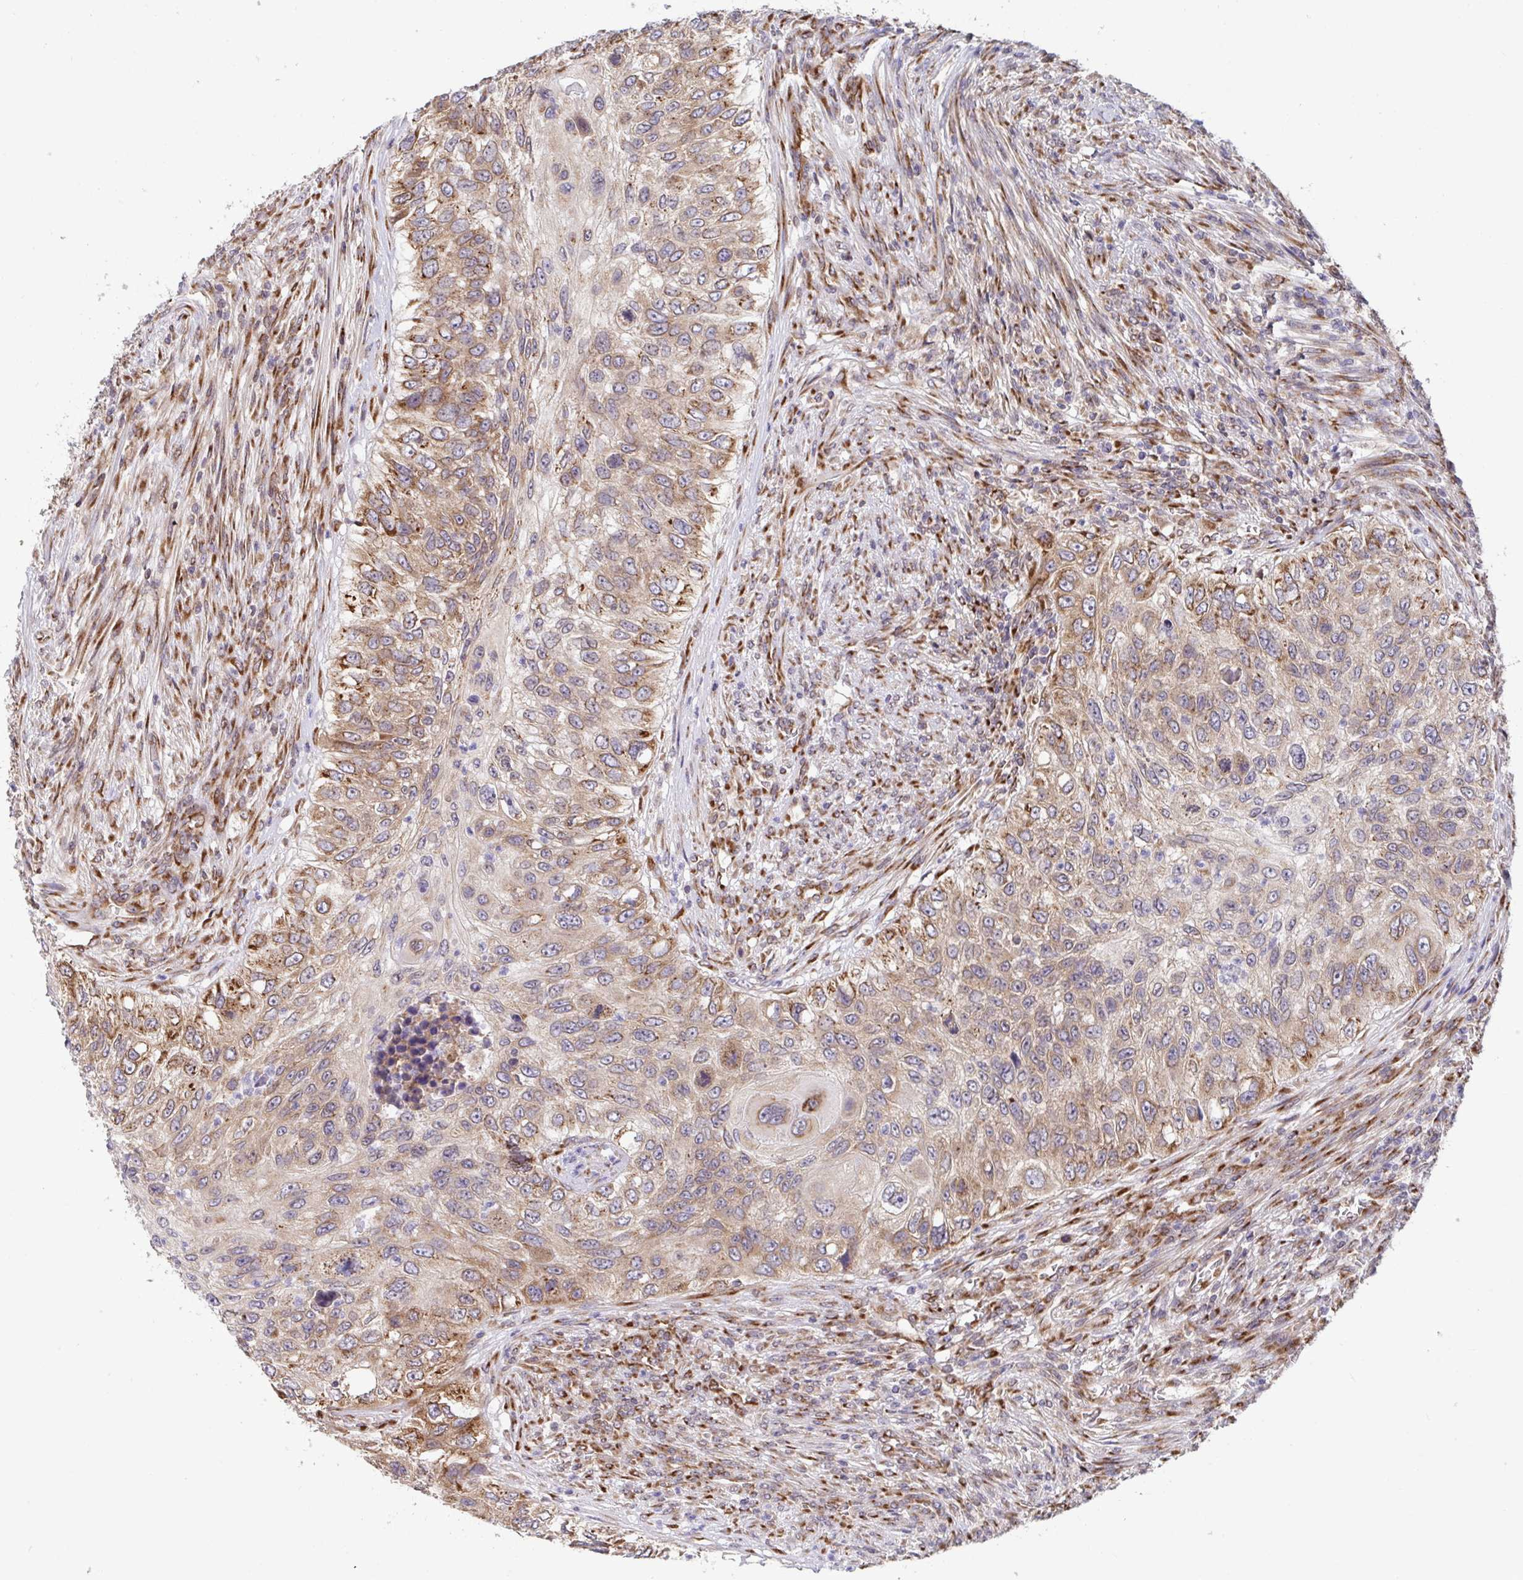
{"staining": {"intensity": "moderate", "quantity": "25%-75%", "location": "cytoplasmic/membranous"}, "tissue": "urothelial cancer", "cell_type": "Tumor cells", "image_type": "cancer", "snomed": [{"axis": "morphology", "description": "Urothelial carcinoma, High grade"}, {"axis": "topography", "description": "Urinary bladder"}], "caption": "Urothelial cancer stained with immunohistochemistry (IHC) shows moderate cytoplasmic/membranous positivity in about 25%-75% of tumor cells.", "gene": "ATP5MJ", "patient": {"sex": "female", "age": 60}}